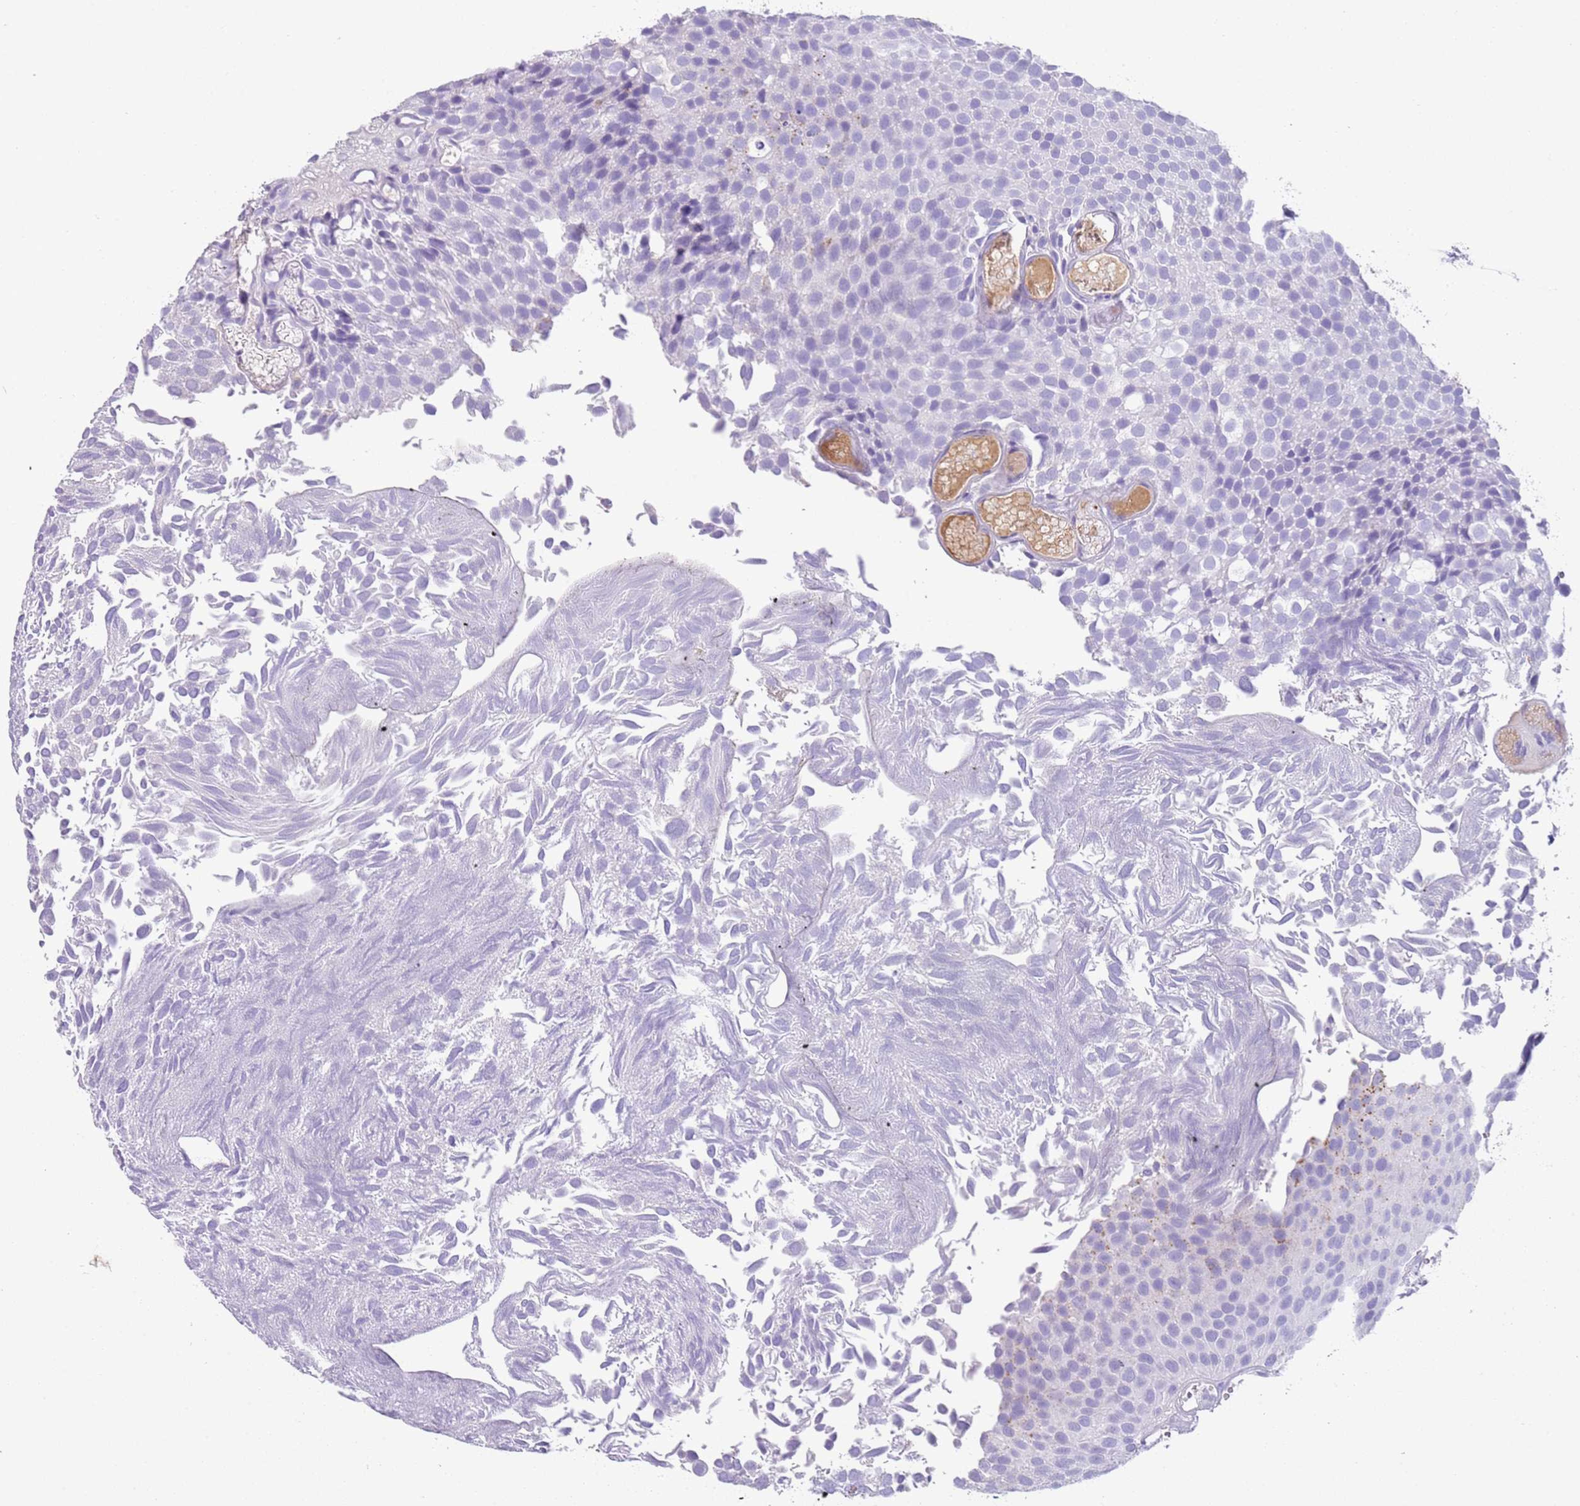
{"staining": {"intensity": "negative", "quantity": "none", "location": "none"}, "tissue": "urothelial cancer", "cell_type": "Tumor cells", "image_type": "cancer", "snomed": [{"axis": "morphology", "description": "Urothelial carcinoma, Low grade"}, {"axis": "topography", "description": "Urinary bladder"}], "caption": "Low-grade urothelial carcinoma was stained to show a protein in brown. There is no significant expression in tumor cells.", "gene": "IGKV3D-11", "patient": {"sex": "male", "age": 89}}